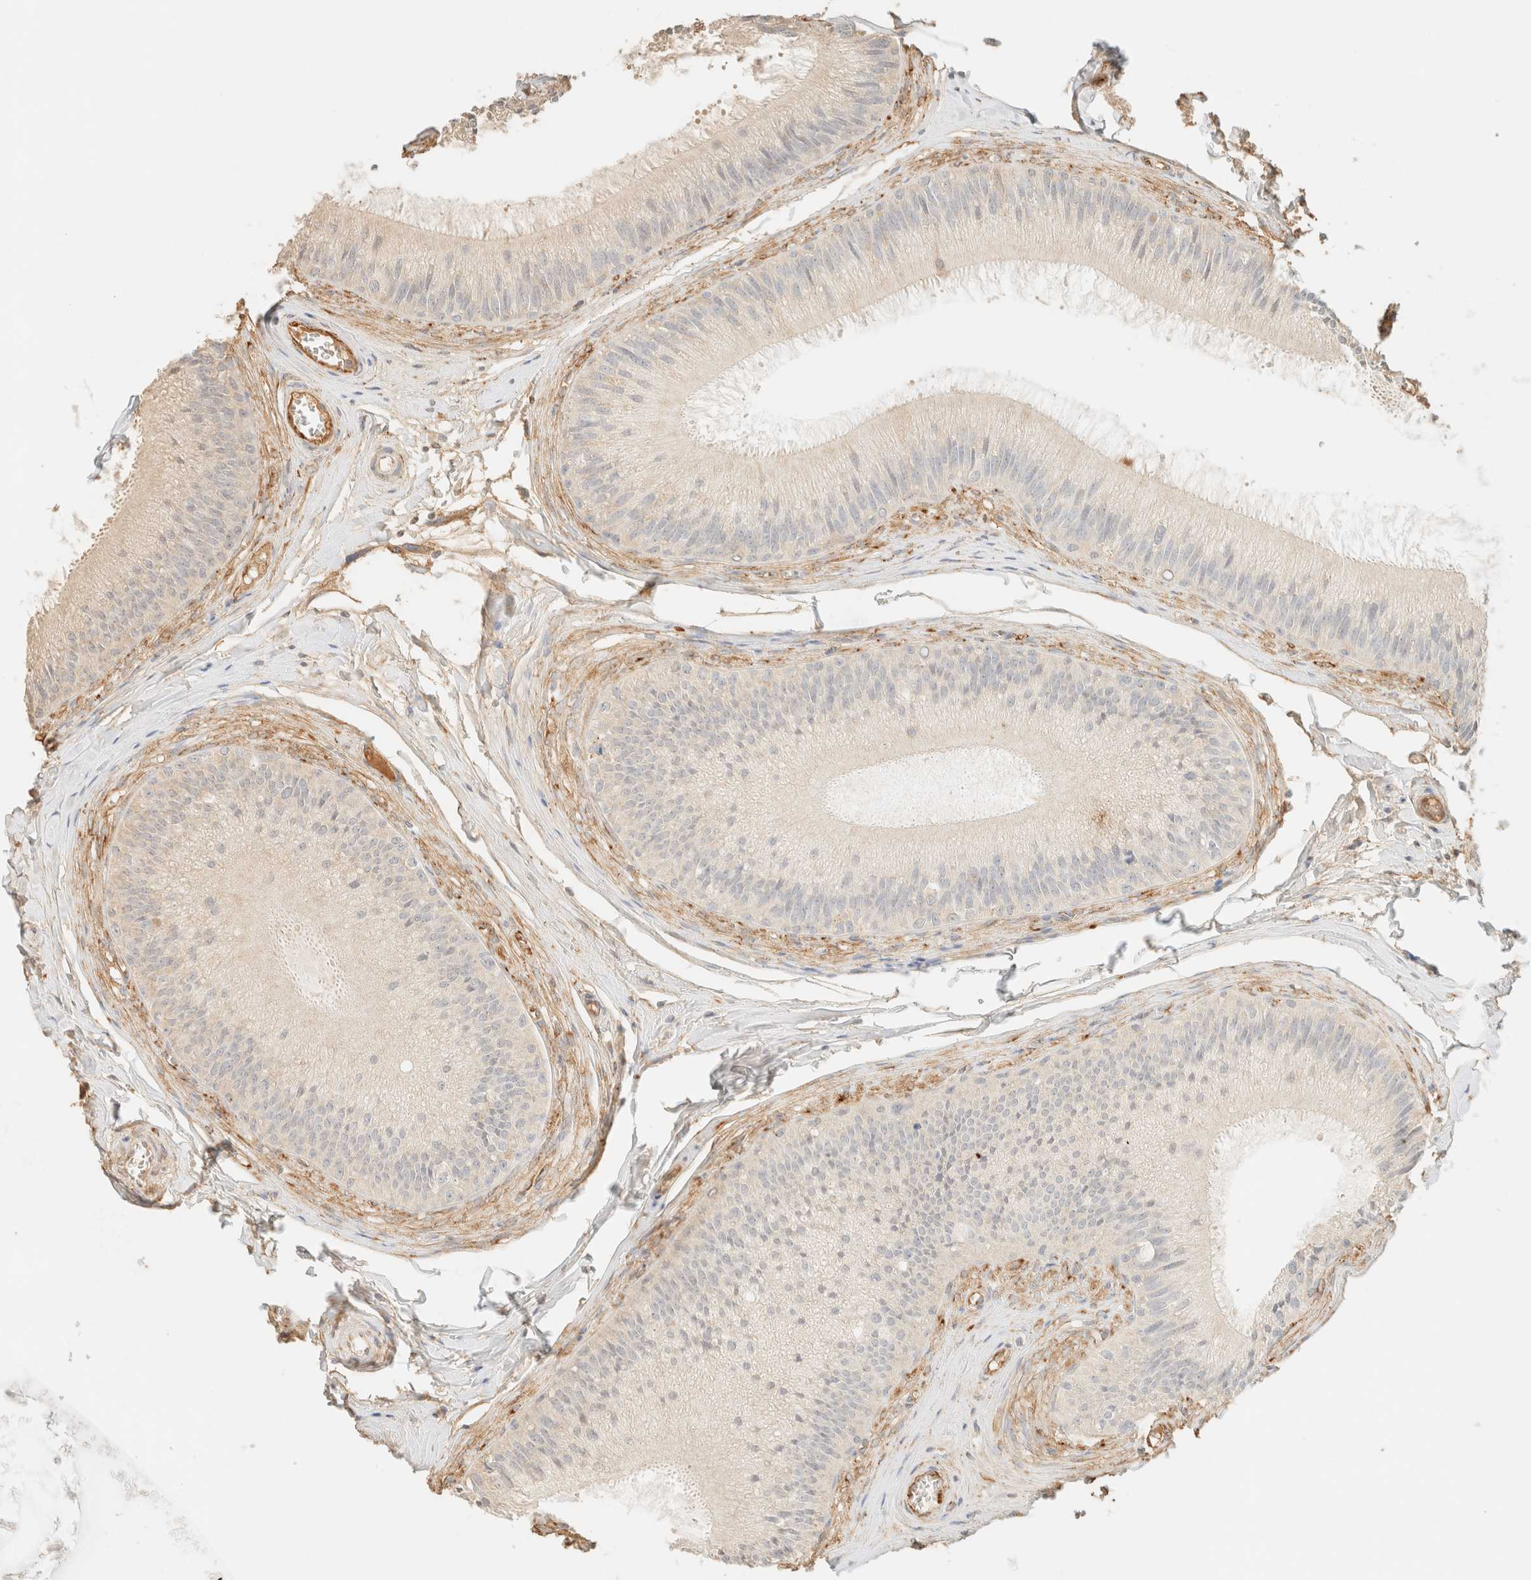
{"staining": {"intensity": "weak", "quantity": "25%-75%", "location": "cytoplasmic/membranous"}, "tissue": "epididymis", "cell_type": "Glandular cells", "image_type": "normal", "snomed": [{"axis": "morphology", "description": "Normal tissue, NOS"}, {"axis": "topography", "description": "Epididymis"}], "caption": "Glandular cells reveal low levels of weak cytoplasmic/membranous expression in approximately 25%-75% of cells in benign epididymis. (DAB (3,3'-diaminobenzidine) IHC, brown staining for protein, blue staining for nuclei).", "gene": "SPARCL1", "patient": {"sex": "male", "age": 31}}